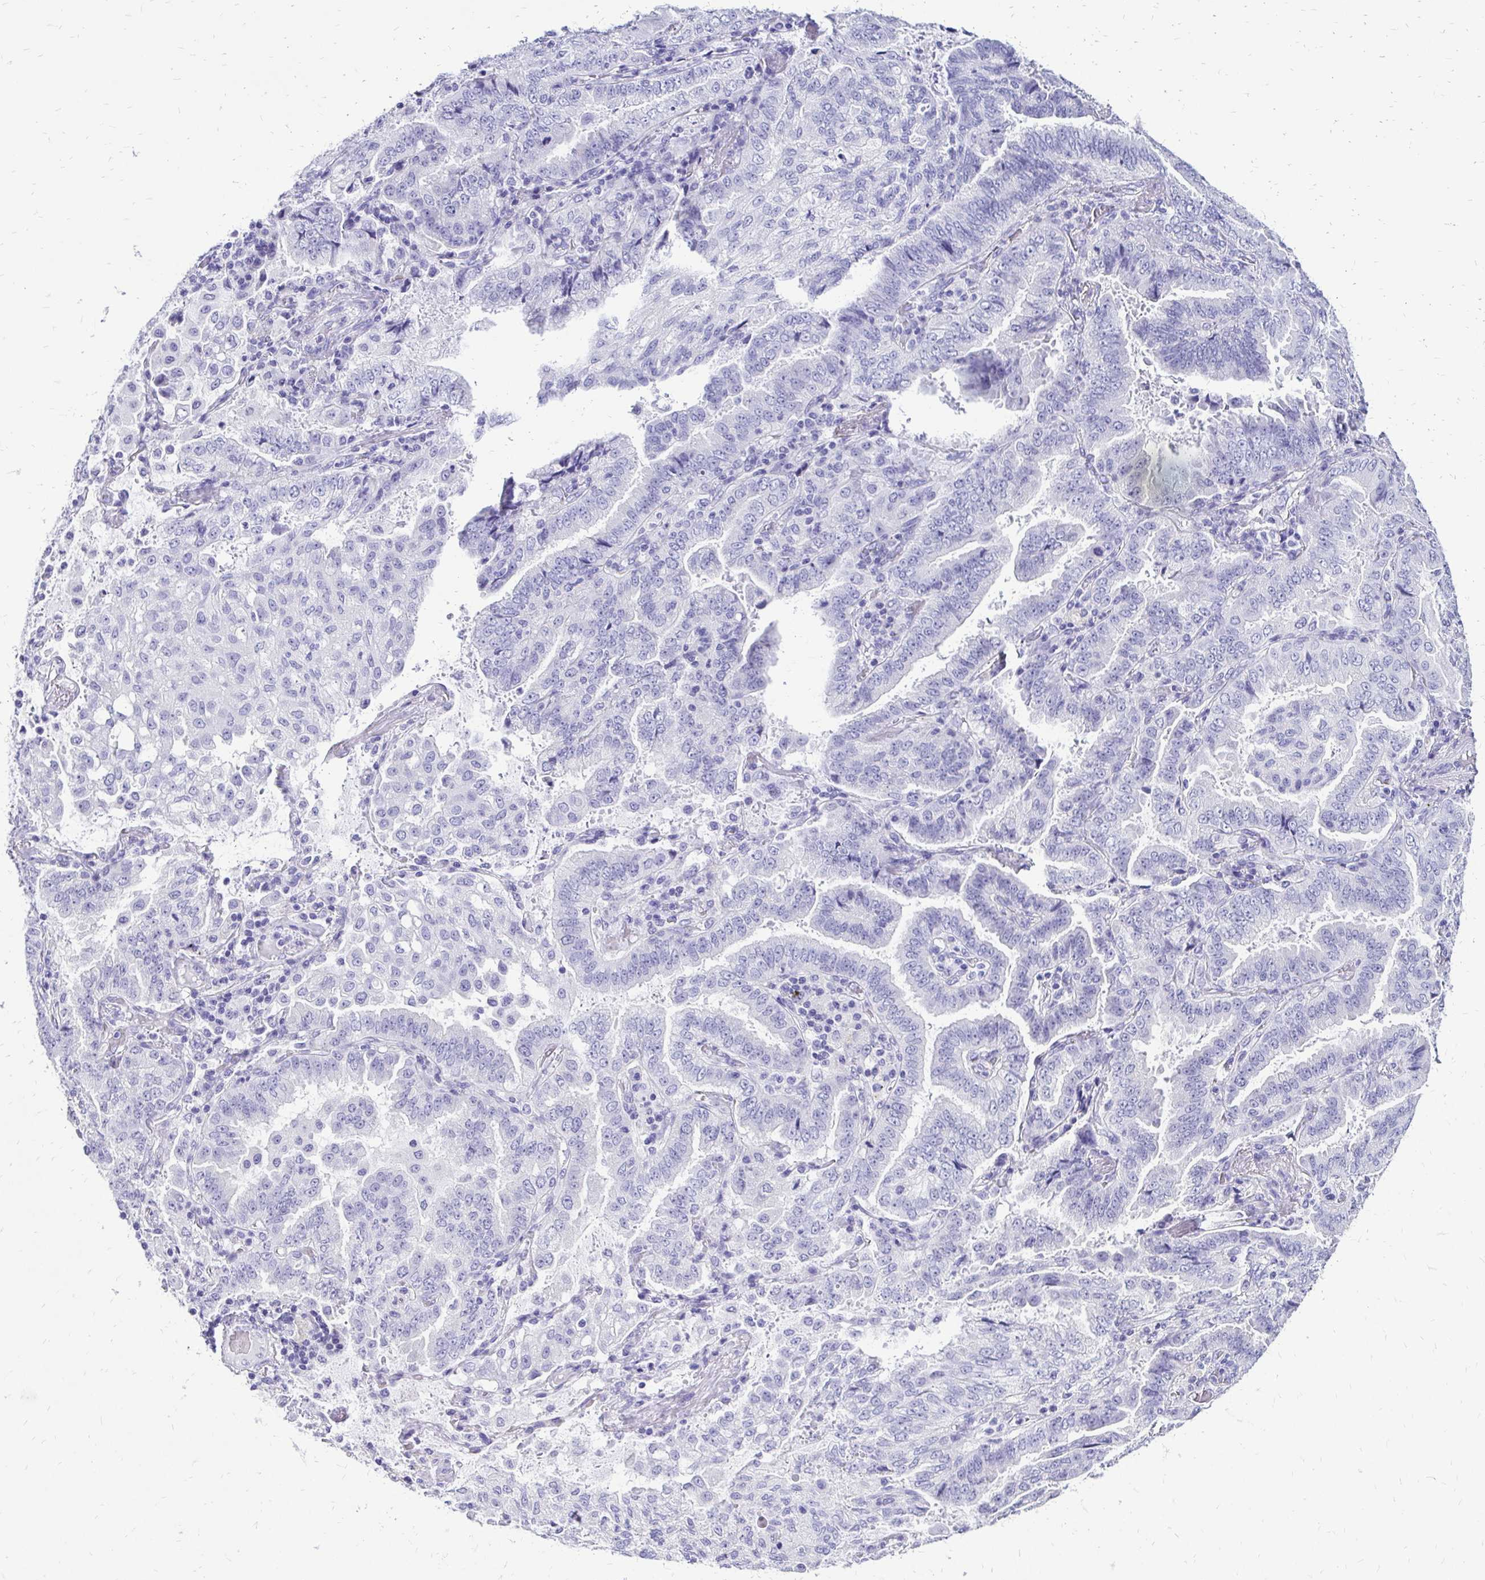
{"staining": {"intensity": "negative", "quantity": "none", "location": "none"}, "tissue": "lung cancer", "cell_type": "Tumor cells", "image_type": "cancer", "snomed": [{"axis": "morphology", "description": "Aneuploidy"}, {"axis": "morphology", "description": "Adenocarcinoma, NOS"}, {"axis": "morphology", "description": "Adenocarcinoma, metastatic, NOS"}, {"axis": "topography", "description": "Lymph node"}, {"axis": "topography", "description": "Lung"}], "caption": "Tumor cells show no significant protein expression in adenocarcinoma (lung). (Immunohistochemistry (ihc), brightfield microscopy, high magnification).", "gene": "SLC32A1", "patient": {"sex": "female", "age": 48}}